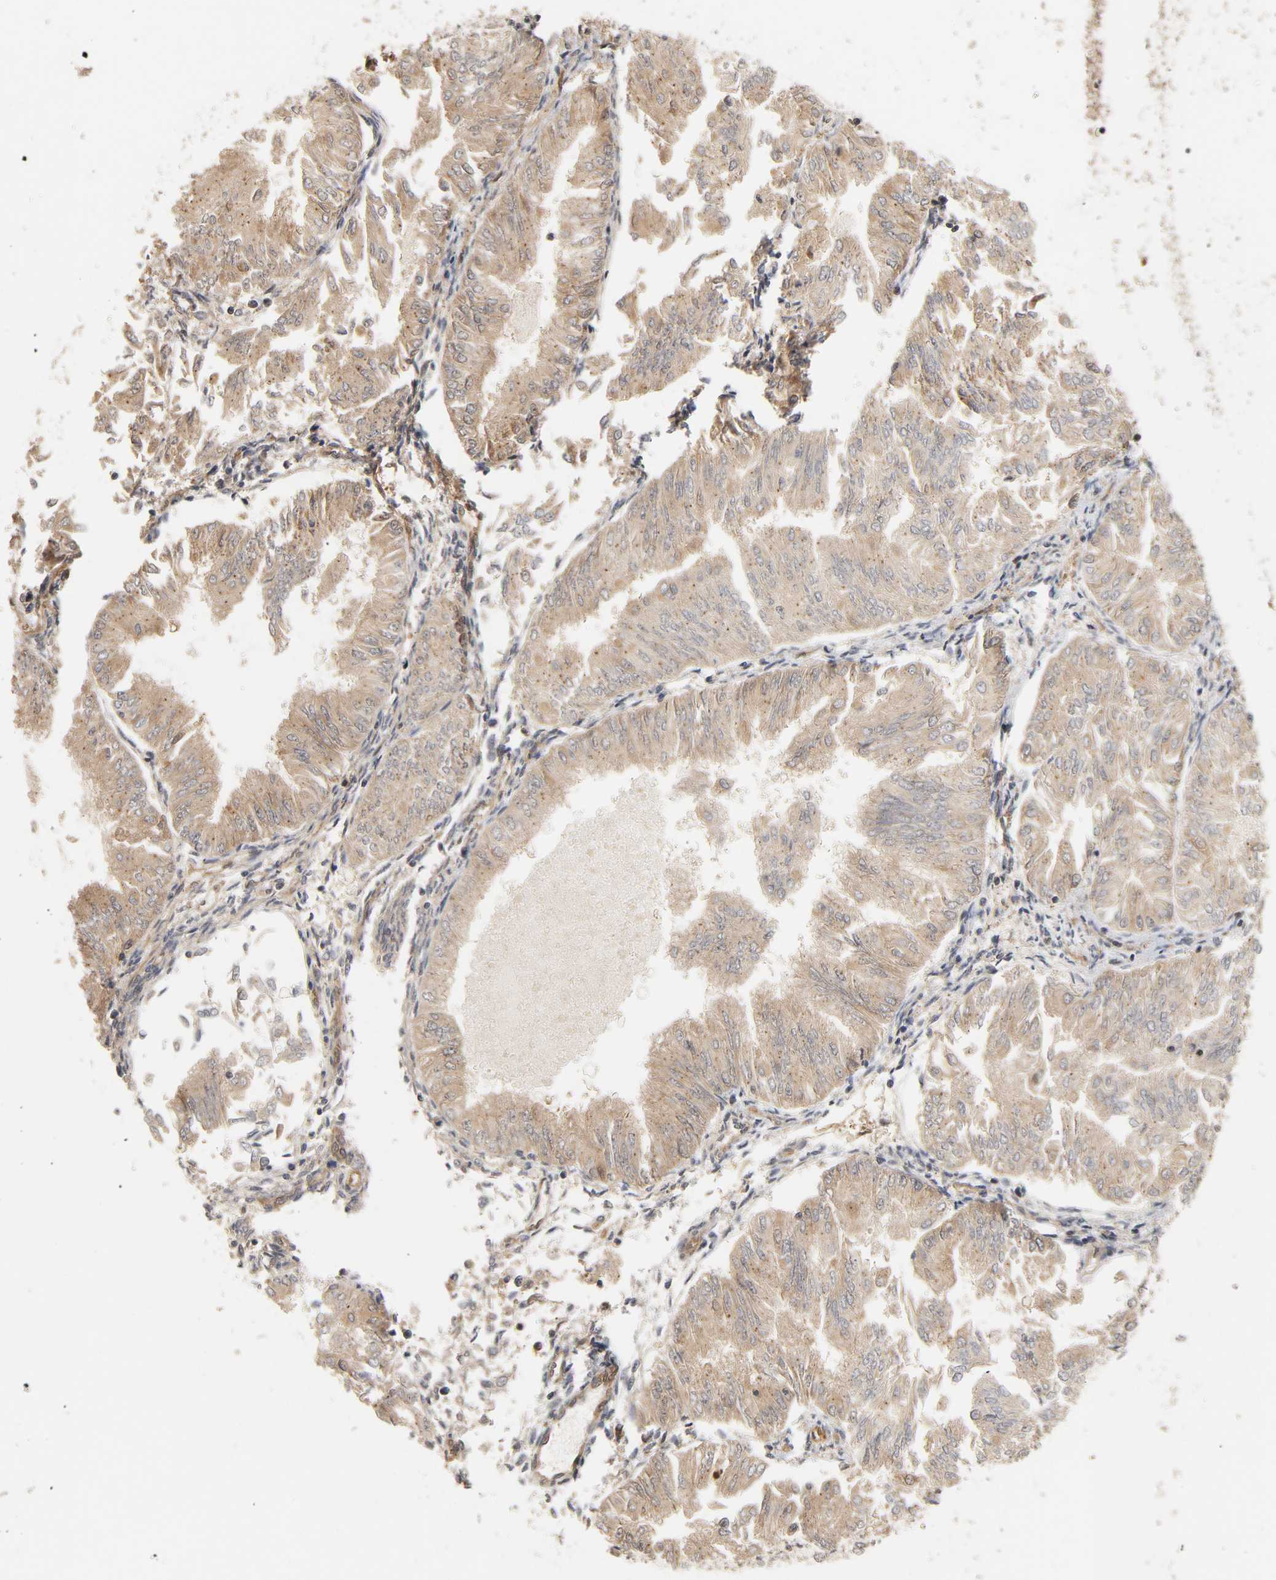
{"staining": {"intensity": "weak", "quantity": ">75%", "location": "cytoplasmic/membranous"}, "tissue": "endometrial cancer", "cell_type": "Tumor cells", "image_type": "cancer", "snomed": [{"axis": "morphology", "description": "Adenocarcinoma, NOS"}, {"axis": "topography", "description": "Endometrium"}], "caption": "This is a micrograph of immunohistochemistry staining of endometrial cancer, which shows weak positivity in the cytoplasmic/membranous of tumor cells.", "gene": "CDC37", "patient": {"sex": "female", "age": 53}}